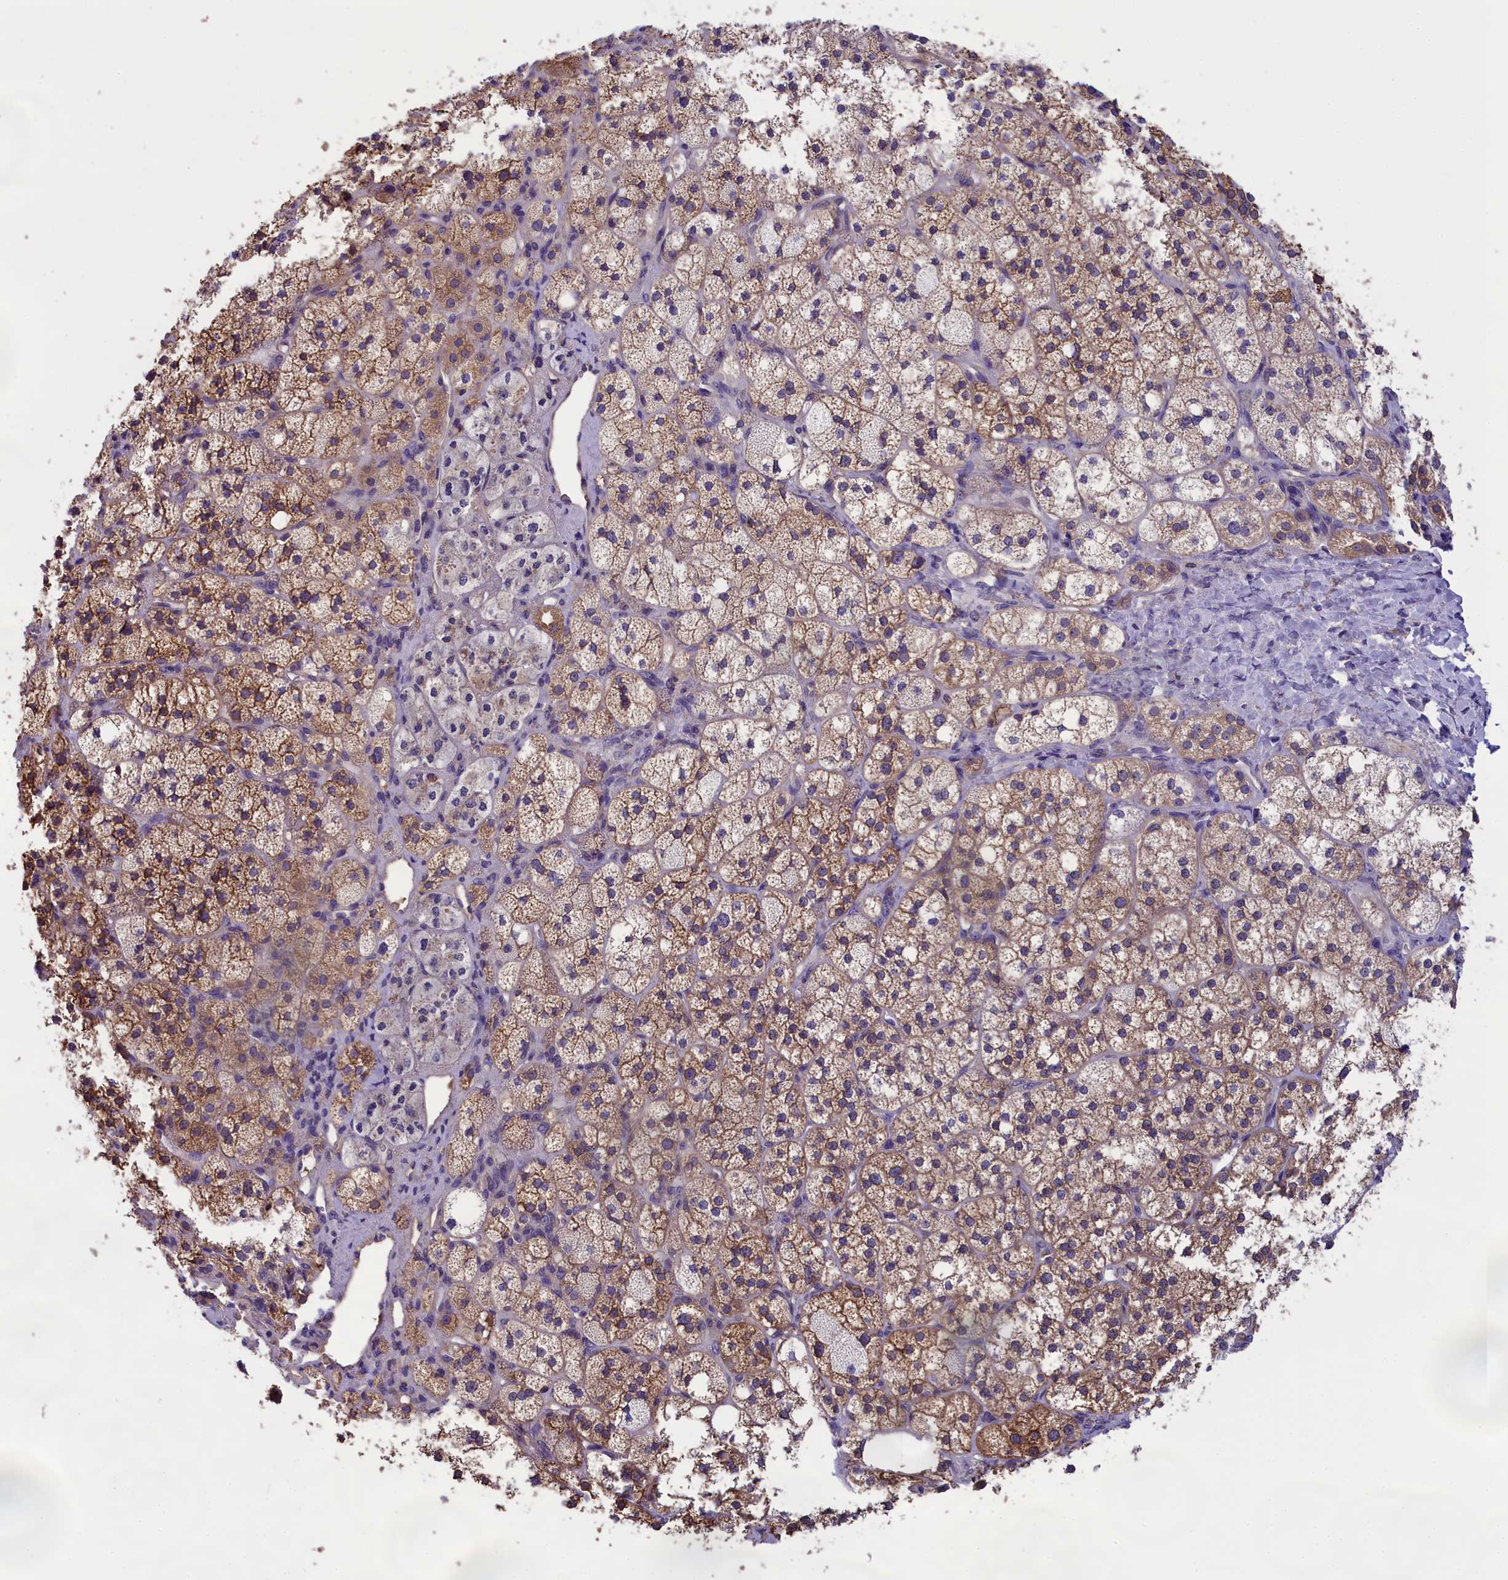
{"staining": {"intensity": "strong", "quantity": "25%-75%", "location": "cytoplasmic/membranous"}, "tissue": "adrenal gland", "cell_type": "Glandular cells", "image_type": "normal", "snomed": [{"axis": "morphology", "description": "Normal tissue, NOS"}, {"axis": "topography", "description": "Adrenal gland"}], "caption": "Immunohistochemistry micrograph of unremarkable adrenal gland stained for a protein (brown), which exhibits high levels of strong cytoplasmic/membranous expression in approximately 25%-75% of glandular cells.", "gene": "ABCC8", "patient": {"sex": "male", "age": 61}}